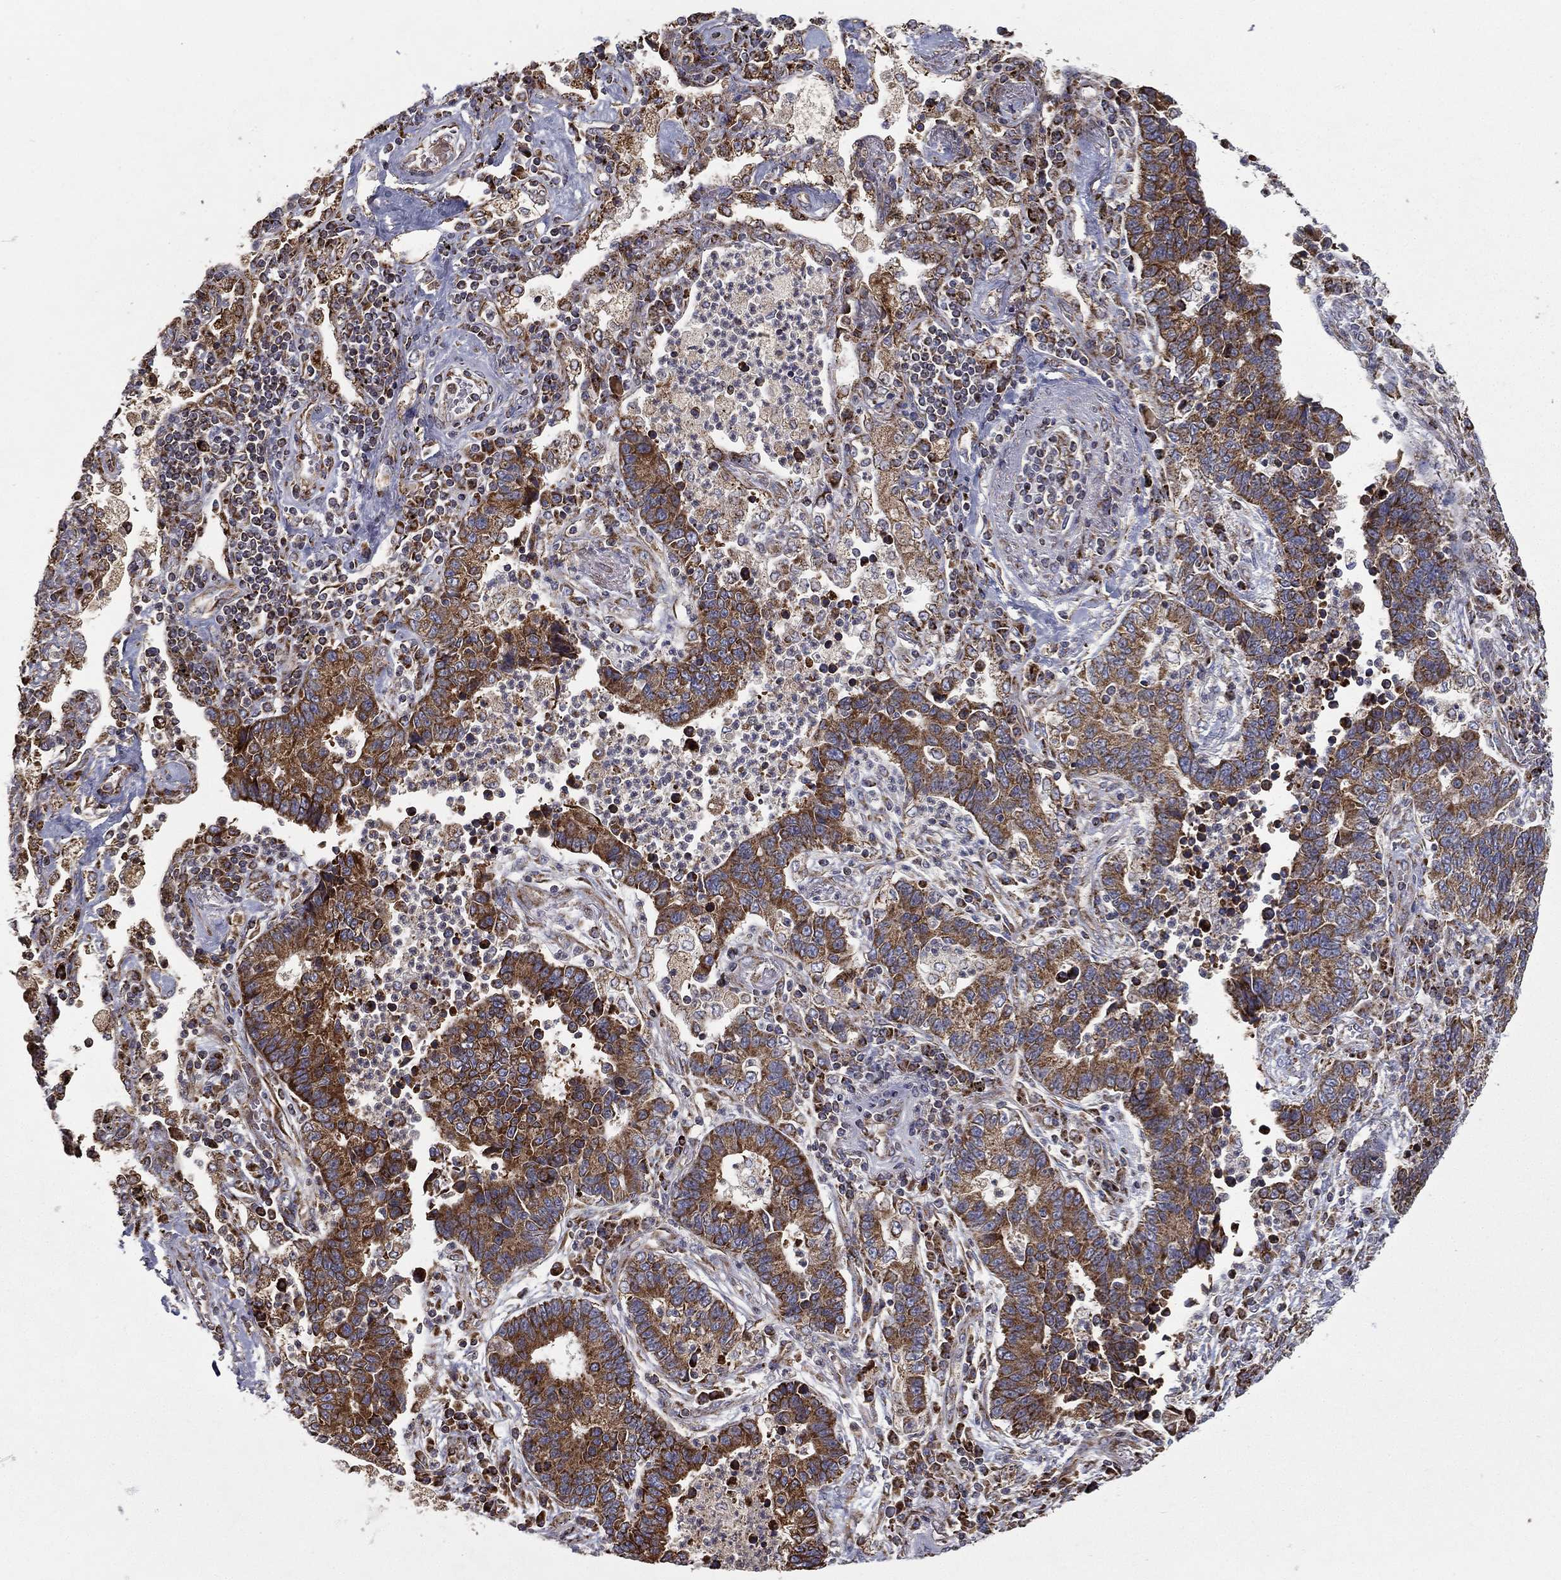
{"staining": {"intensity": "strong", "quantity": "25%-75%", "location": "cytoplasmic/membranous"}, "tissue": "lung cancer", "cell_type": "Tumor cells", "image_type": "cancer", "snomed": [{"axis": "morphology", "description": "Adenocarcinoma, NOS"}, {"axis": "topography", "description": "Lung"}], "caption": "Immunohistochemical staining of lung cancer (adenocarcinoma) demonstrates high levels of strong cytoplasmic/membranous positivity in approximately 25%-75% of tumor cells.", "gene": "MT-CYB", "patient": {"sex": "female", "age": 57}}